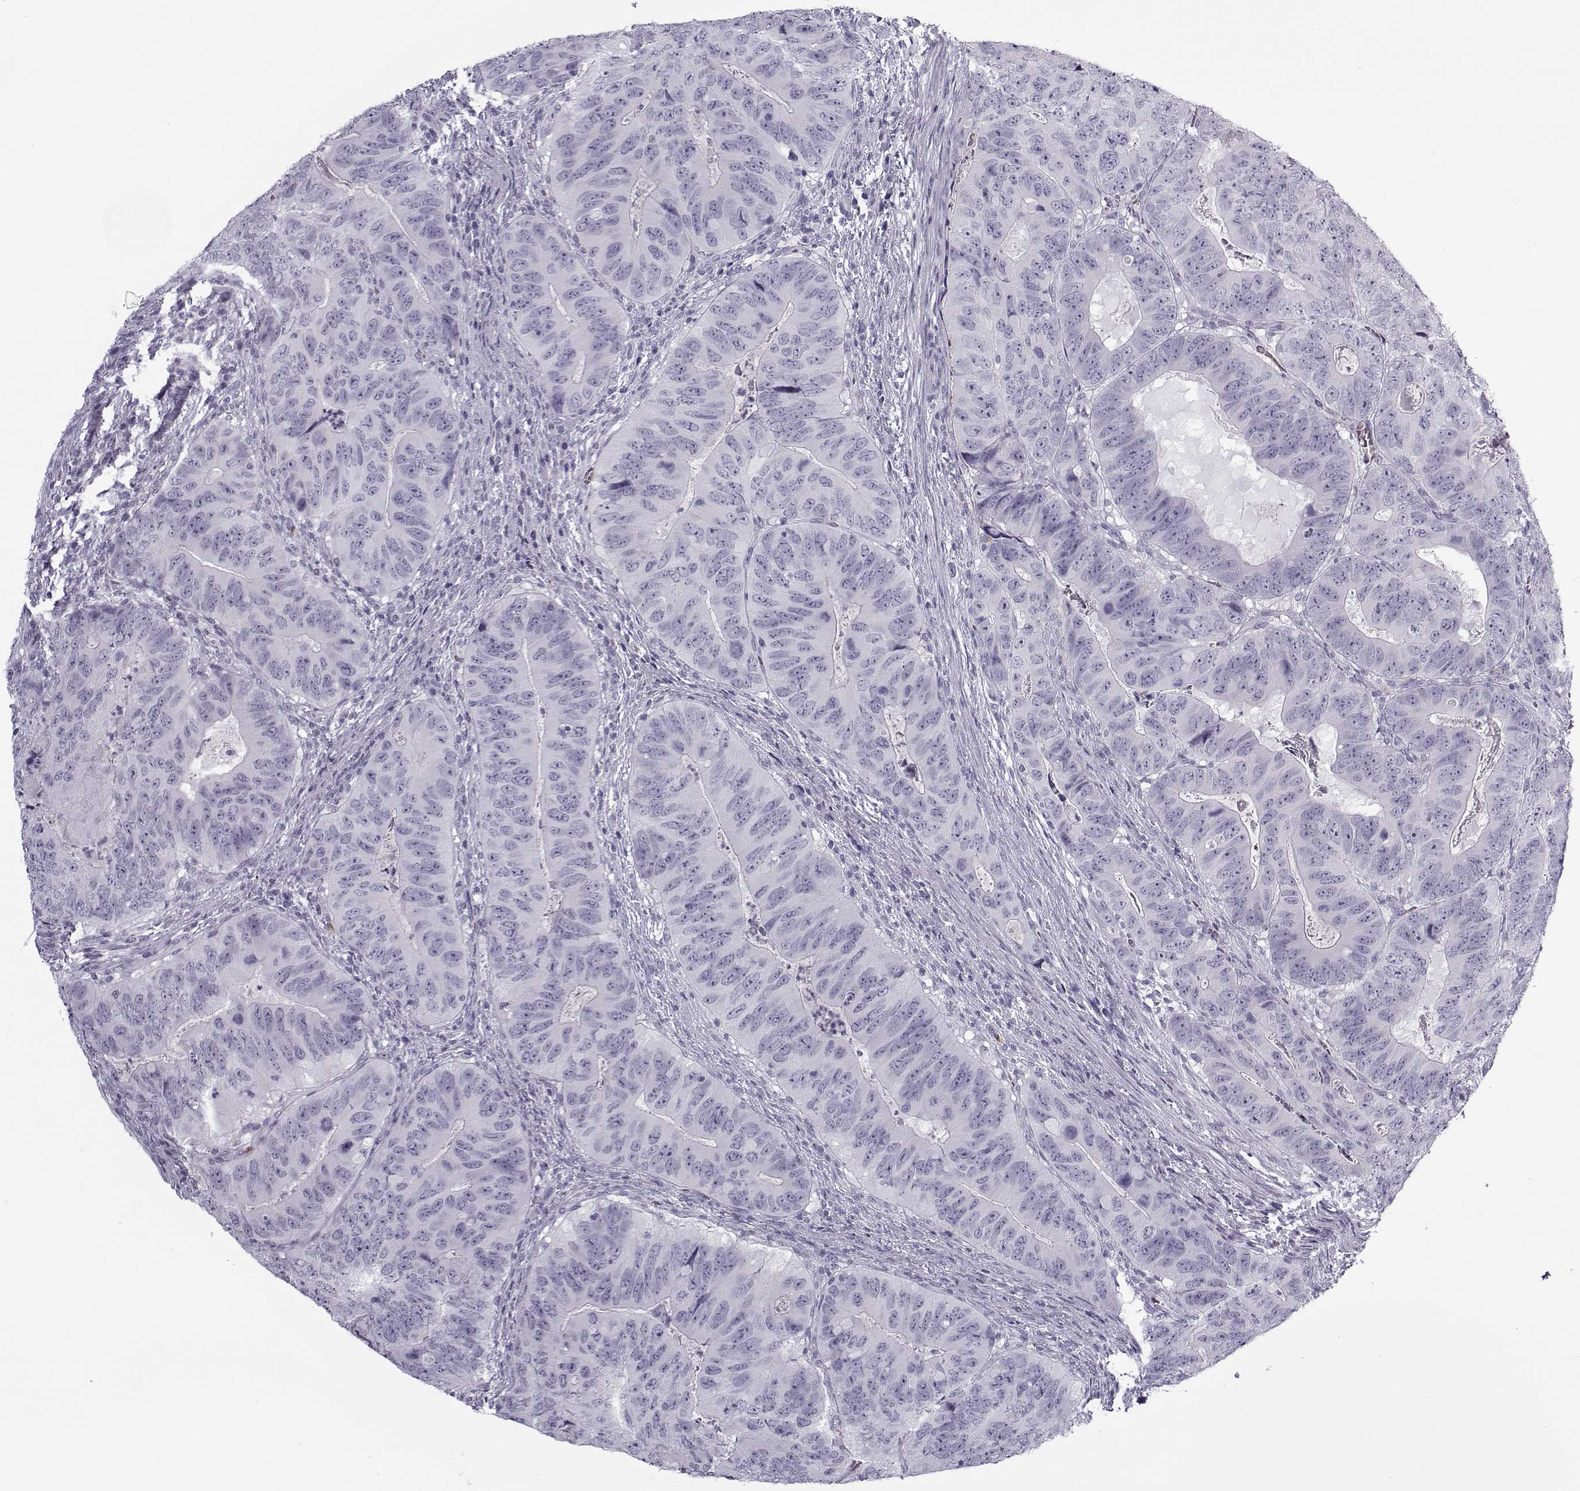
{"staining": {"intensity": "negative", "quantity": "none", "location": "none"}, "tissue": "colorectal cancer", "cell_type": "Tumor cells", "image_type": "cancer", "snomed": [{"axis": "morphology", "description": "Adenocarcinoma, NOS"}, {"axis": "topography", "description": "Colon"}], "caption": "Adenocarcinoma (colorectal) stained for a protein using immunohistochemistry (IHC) displays no expression tumor cells.", "gene": "SNCA", "patient": {"sex": "male", "age": 79}}